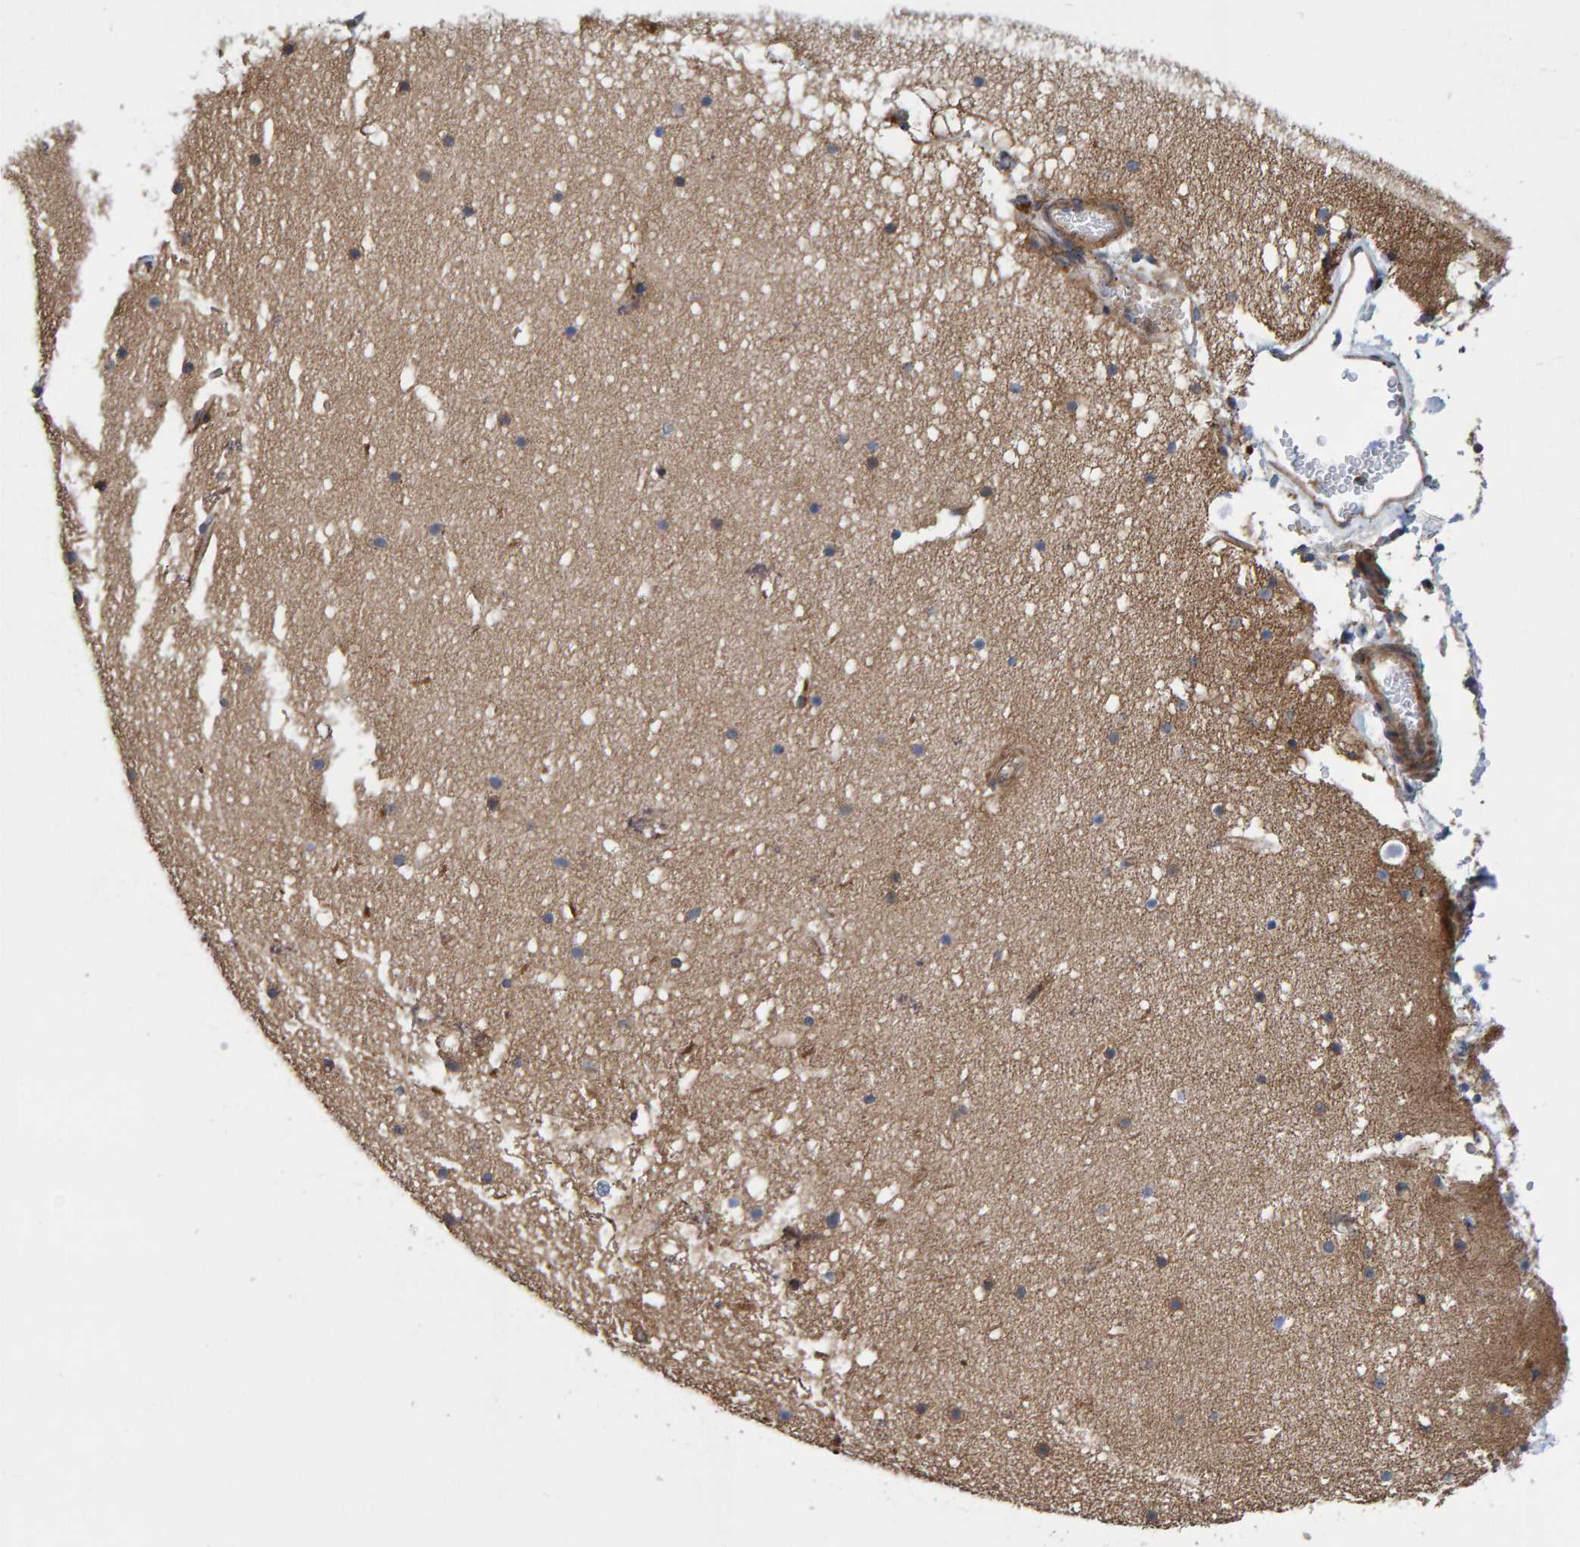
{"staining": {"intensity": "weak", "quantity": ">75%", "location": "cytoplasmic/membranous"}, "tissue": "cerebellum", "cell_type": "Cells in granular layer", "image_type": "normal", "snomed": [{"axis": "morphology", "description": "Normal tissue, NOS"}, {"axis": "topography", "description": "Cerebellum"}], "caption": "A low amount of weak cytoplasmic/membranous positivity is seen in about >75% of cells in granular layer in normal cerebellum. The staining was performed using DAB, with brown indicating positive protein expression. Nuclei are stained blue with hematoxylin.", "gene": "KIAA0753", "patient": {"sex": "male", "age": 57}}